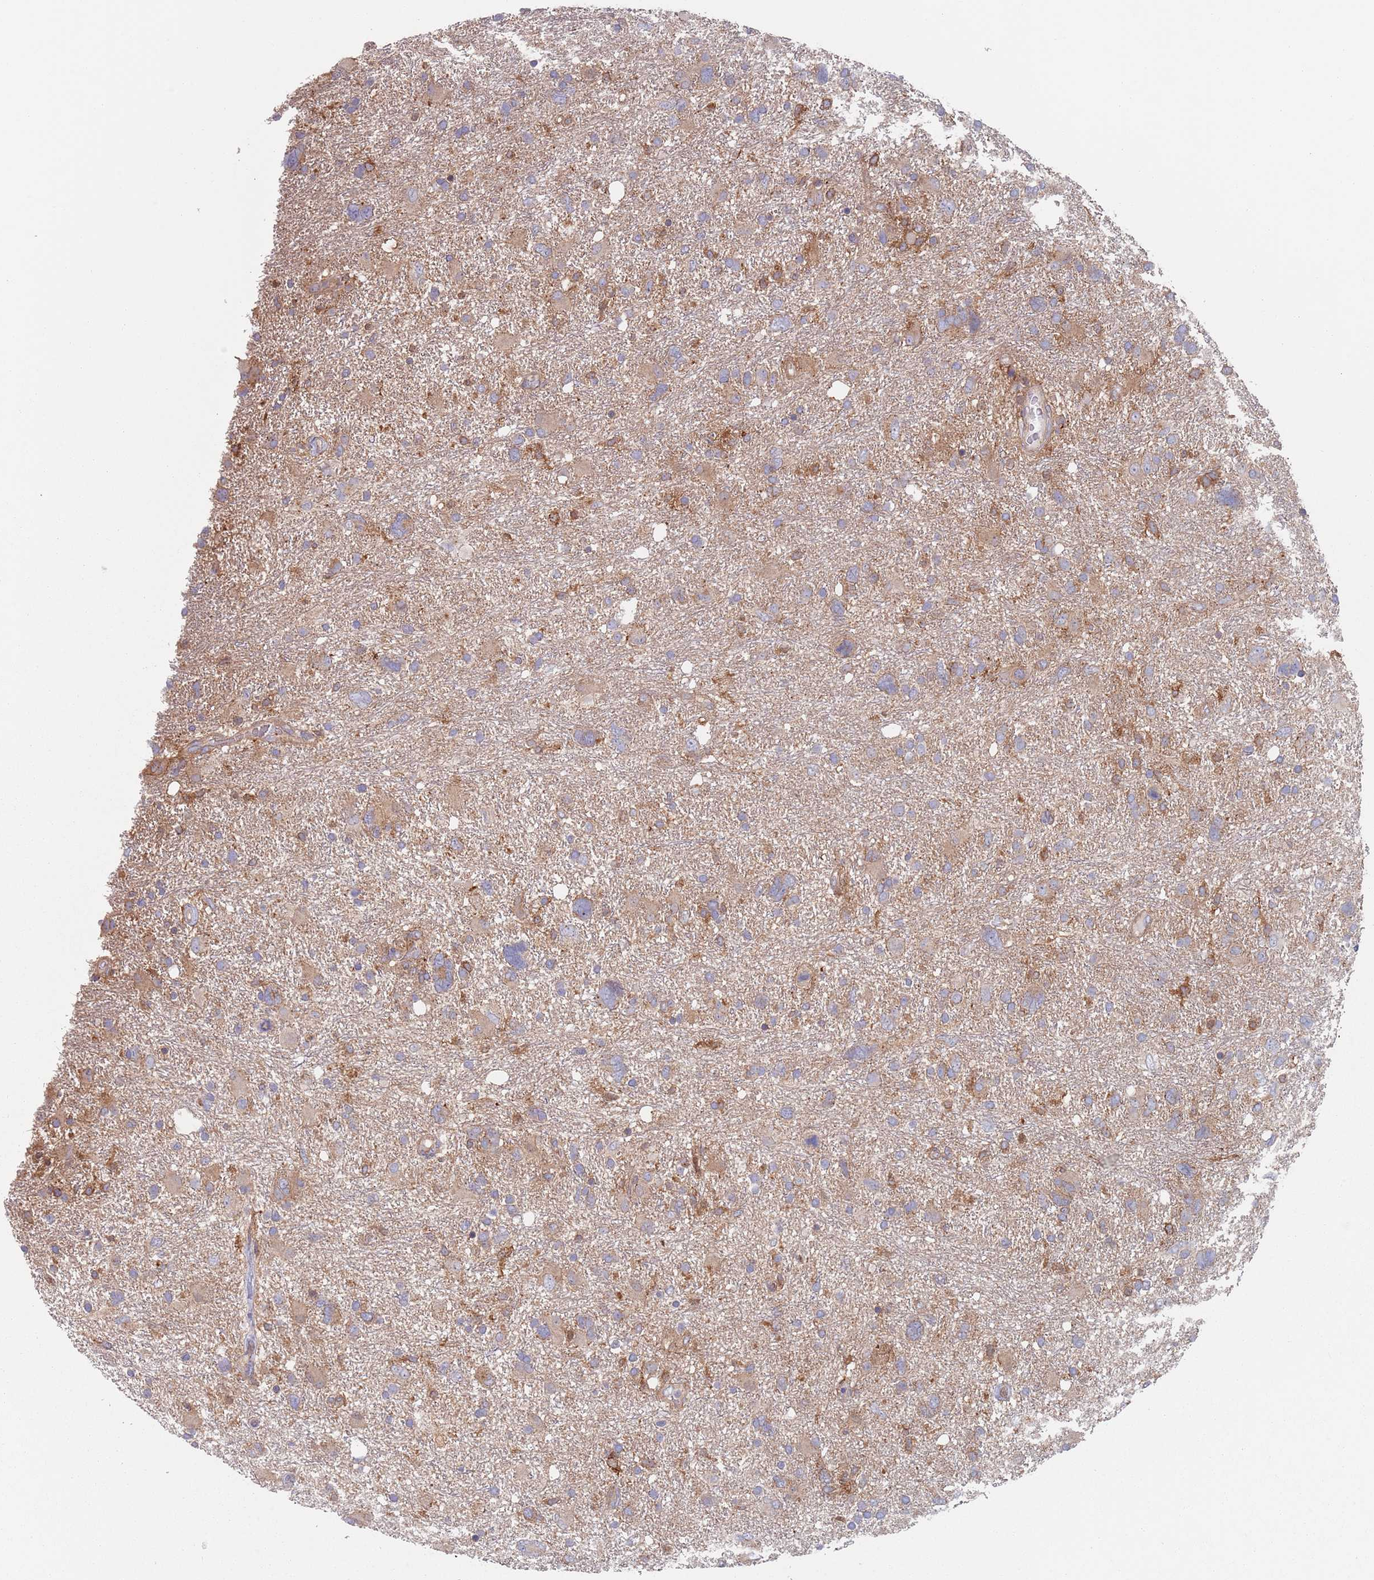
{"staining": {"intensity": "weak", "quantity": "25%-75%", "location": "cytoplasmic/membranous"}, "tissue": "glioma", "cell_type": "Tumor cells", "image_type": "cancer", "snomed": [{"axis": "morphology", "description": "Glioma, malignant, High grade"}, {"axis": "topography", "description": "Brain"}], "caption": "Human glioma stained for a protein (brown) shows weak cytoplasmic/membranous positive positivity in about 25%-75% of tumor cells.", "gene": "APPL2", "patient": {"sex": "male", "age": 61}}